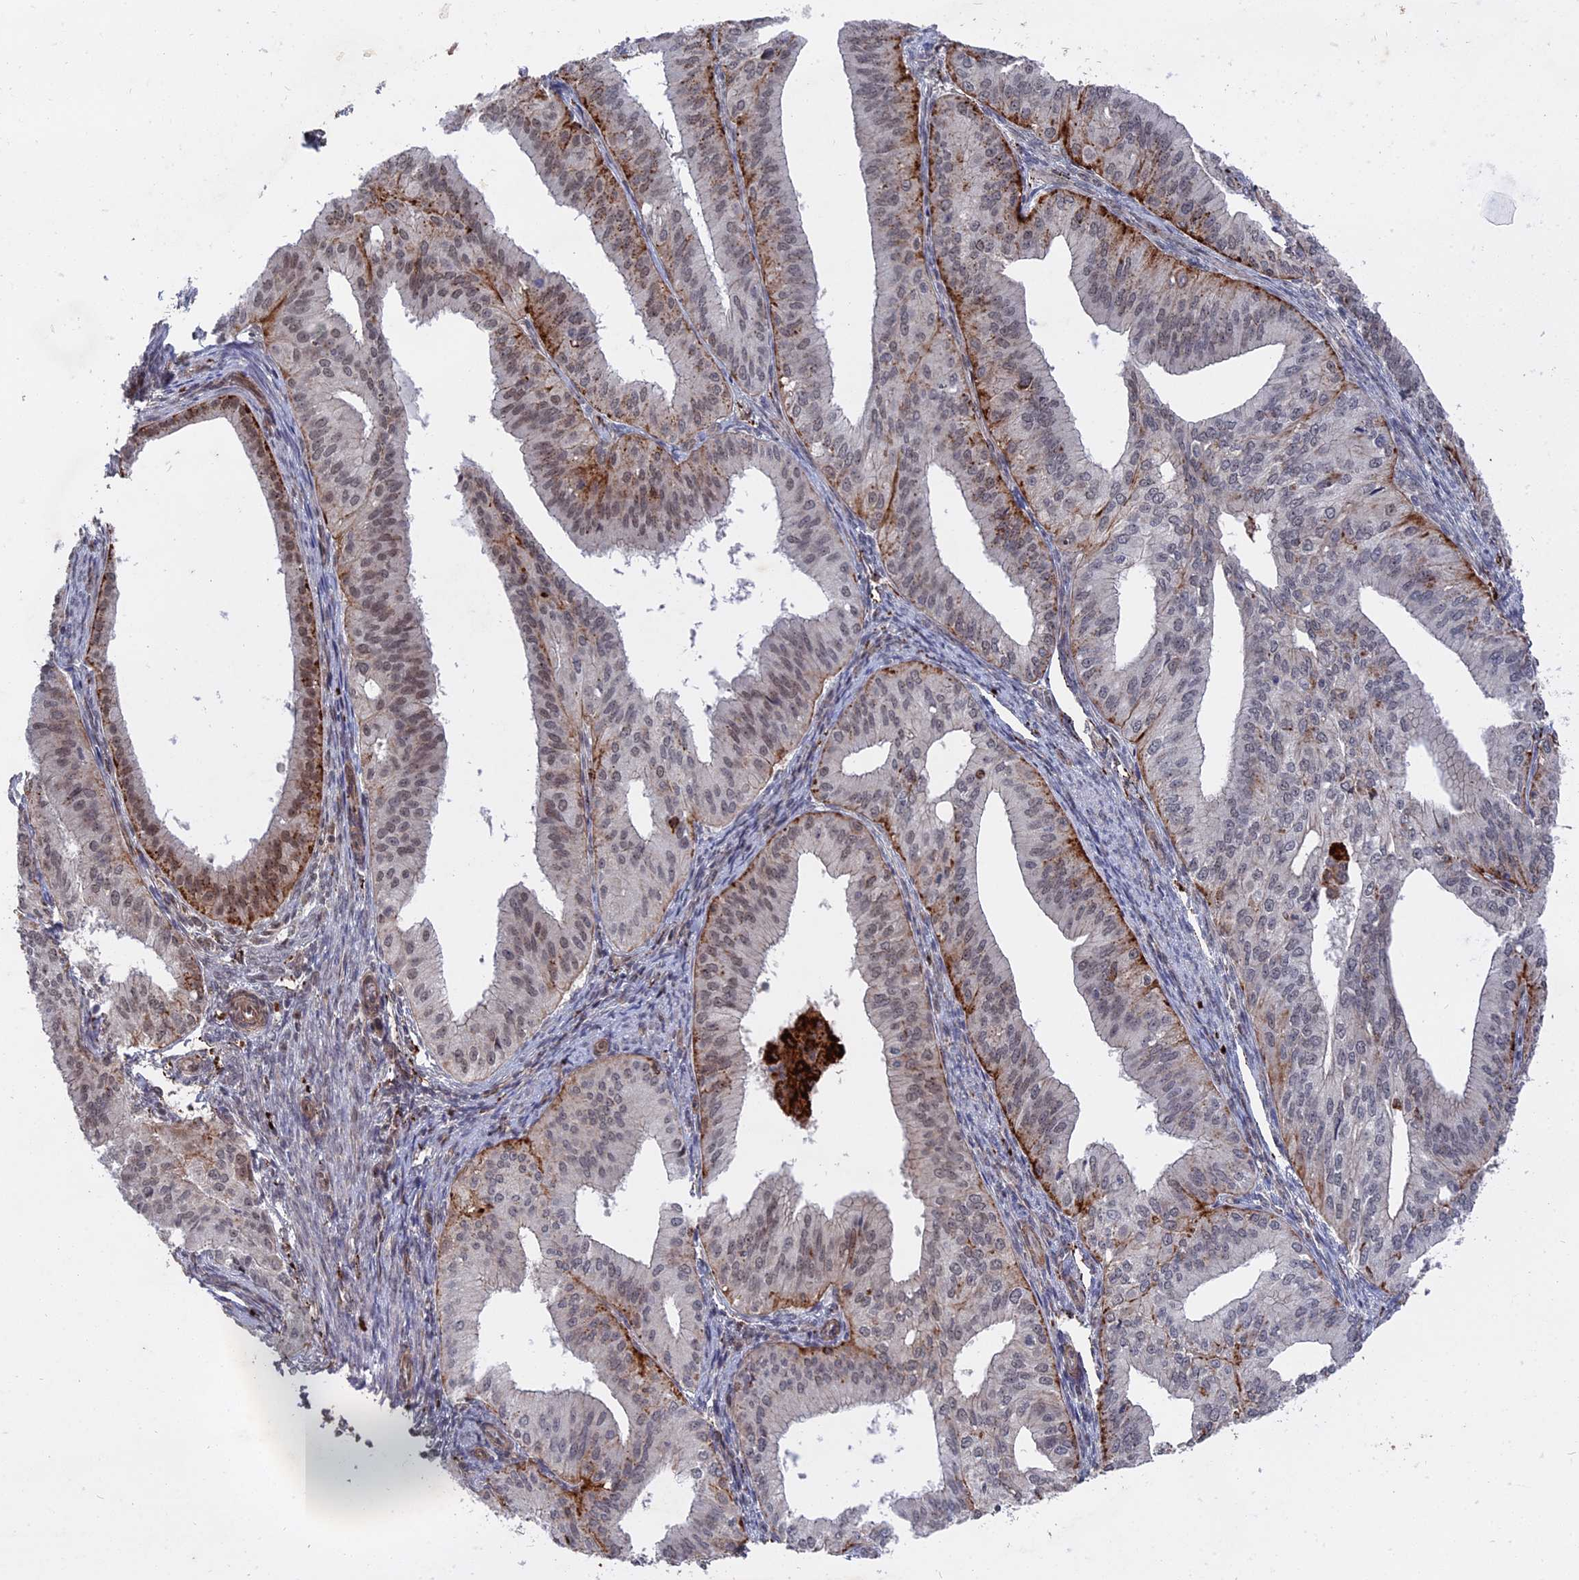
{"staining": {"intensity": "moderate", "quantity": "25%-75%", "location": "cytoplasmic/membranous,nuclear"}, "tissue": "endometrial cancer", "cell_type": "Tumor cells", "image_type": "cancer", "snomed": [{"axis": "morphology", "description": "Adenocarcinoma, NOS"}, {"axis": "topography", "description": "Endometrium"}], "caption": "A brown stain shows moderate cytoplasmic/membranous and nuclear expression of a protein in human endometrial adenocarcinoma tumor cells.", "gene": "NOSIP", "patient": {"sex": "female", "age": 50}}